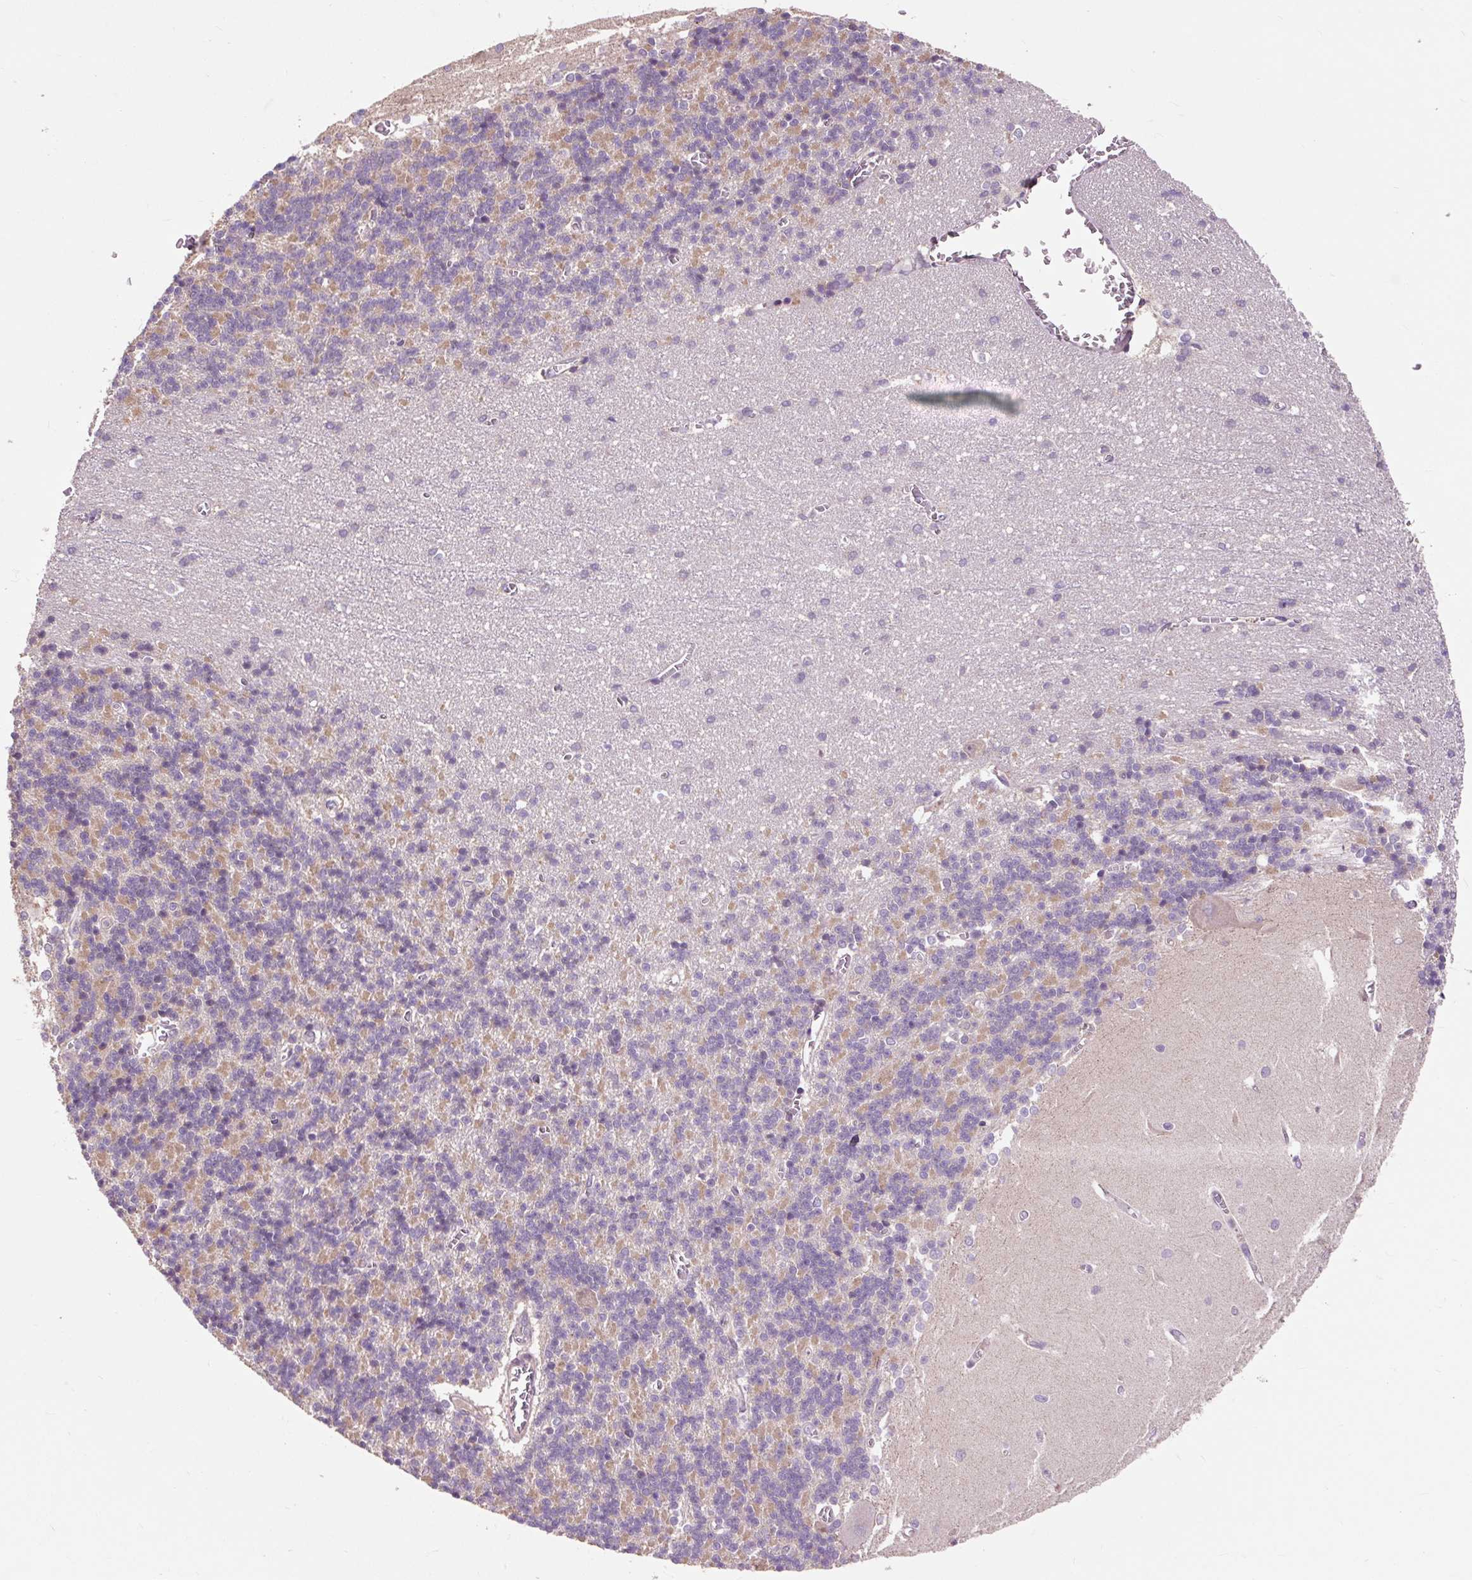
{"staining": {"intensity": "moderate", "quantity": "25%-75%", "location": "cytoplasmic/membranous"}, "tissue": "cerebellum", "cell_type": "Cells in granular layer", "image_type": "normal", "snomed": [{"axis": "morphology", "description": "Normal tissue, NOS"}, {"axis": "topography", "description": "Cerebellum"}], "caption": "Normal cerebellum exhibits moderate cytoplasmic/membranous positivity in approximately 25%-75% of cells in granular layer, visualized by immunohistochemistry.", "gene": "PRIMPOL", "patient": {"sex": "male", "age": 37}}